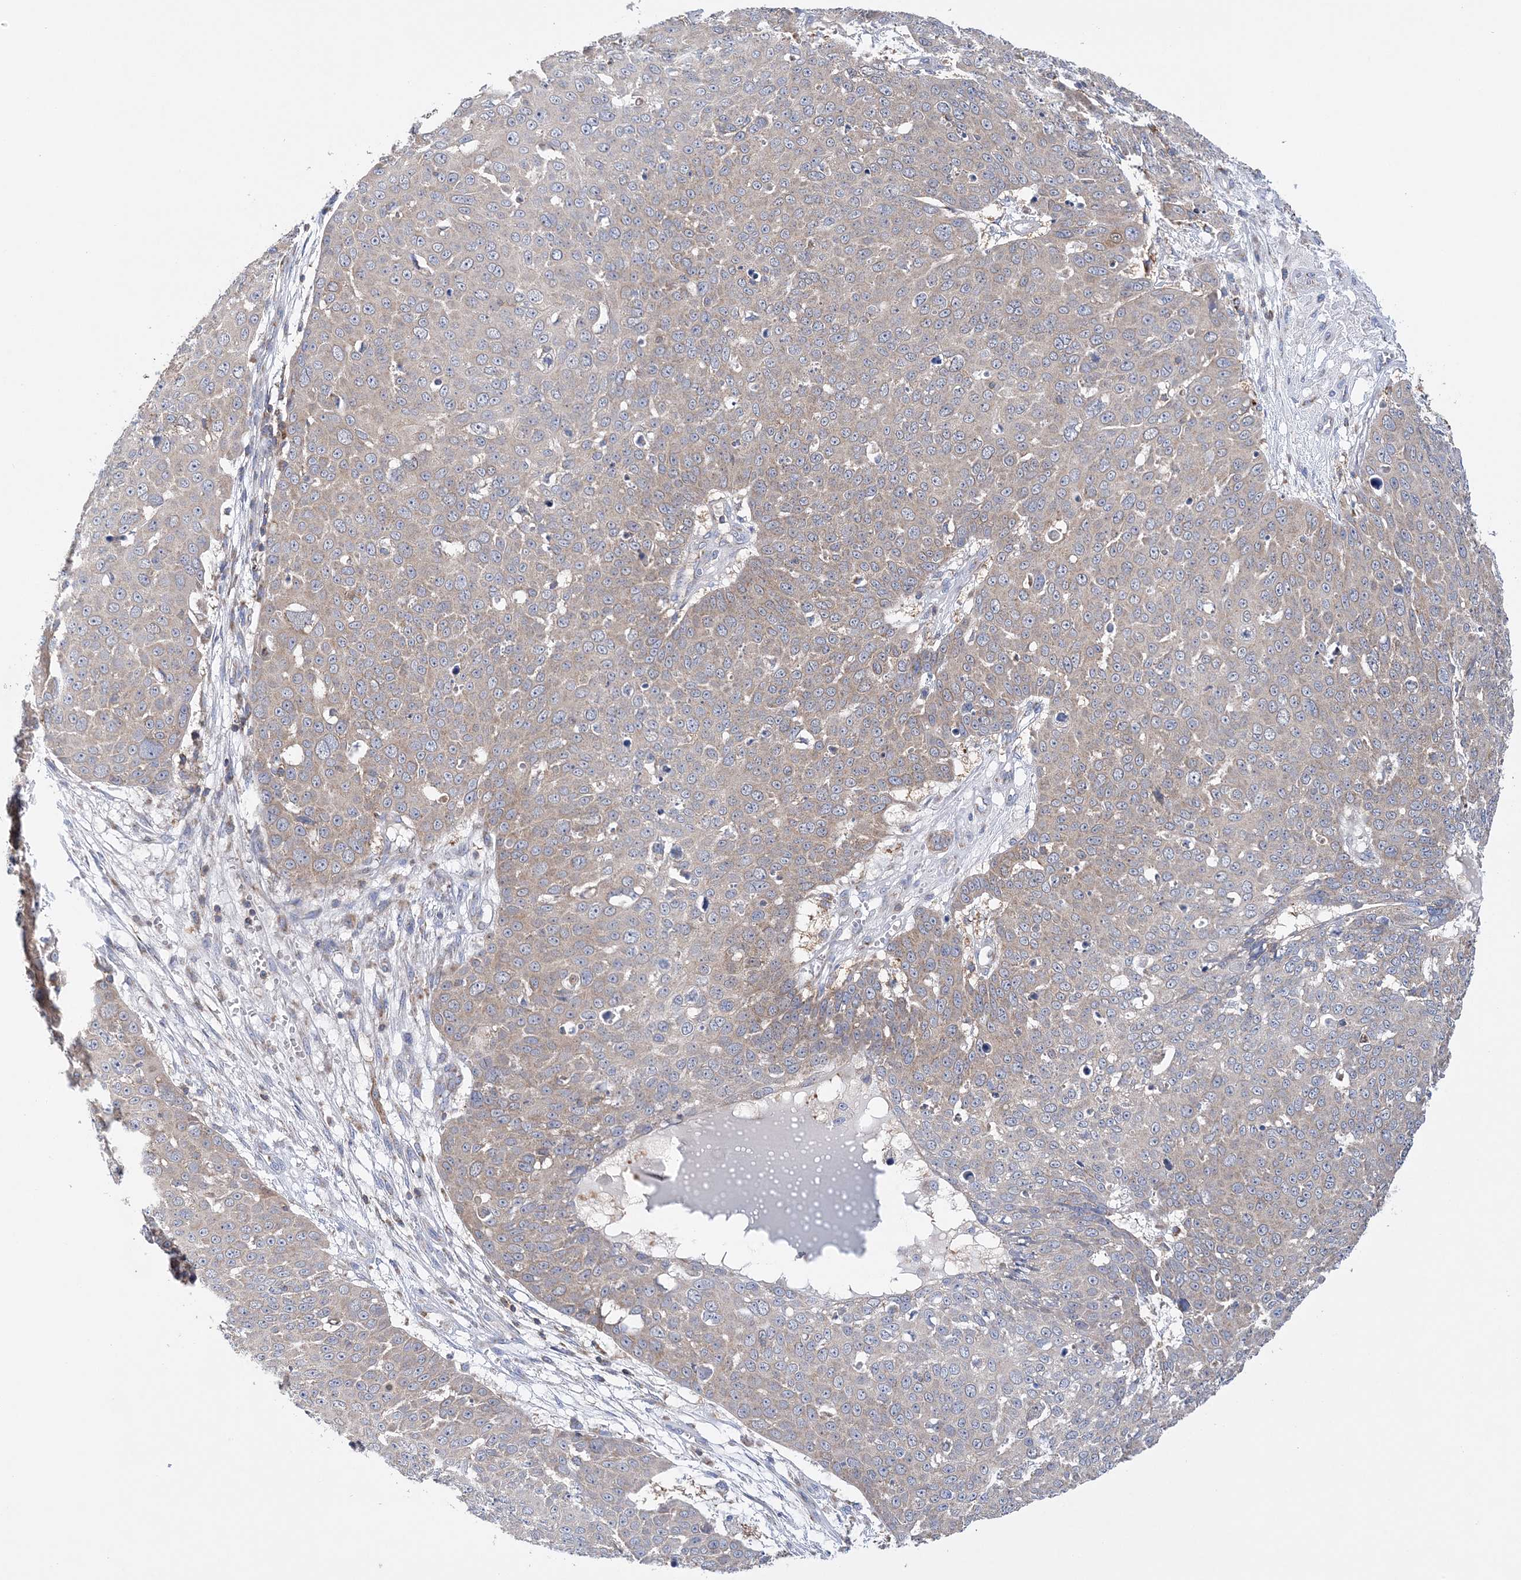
{"staining": {"intensity": "weak", "quantity": "25%-75%", "location": "cytoplasmic/membranous"}, "tissue": "skin cancer", "cell_type": "Tumor cells", "image_type": "cancer", "snomed": [{"axis": "morphology", "description": "Squamous cell carcinoma, NOS"}, {"axis": "topography", "description": "Skin"}], "caption": "Human squamous cell carcinoma (skin) stained with a protein marker exhibits weak staining in tumor cells.", "gene": "TTC32", "patient": {"sex": "male", "age": 71}}